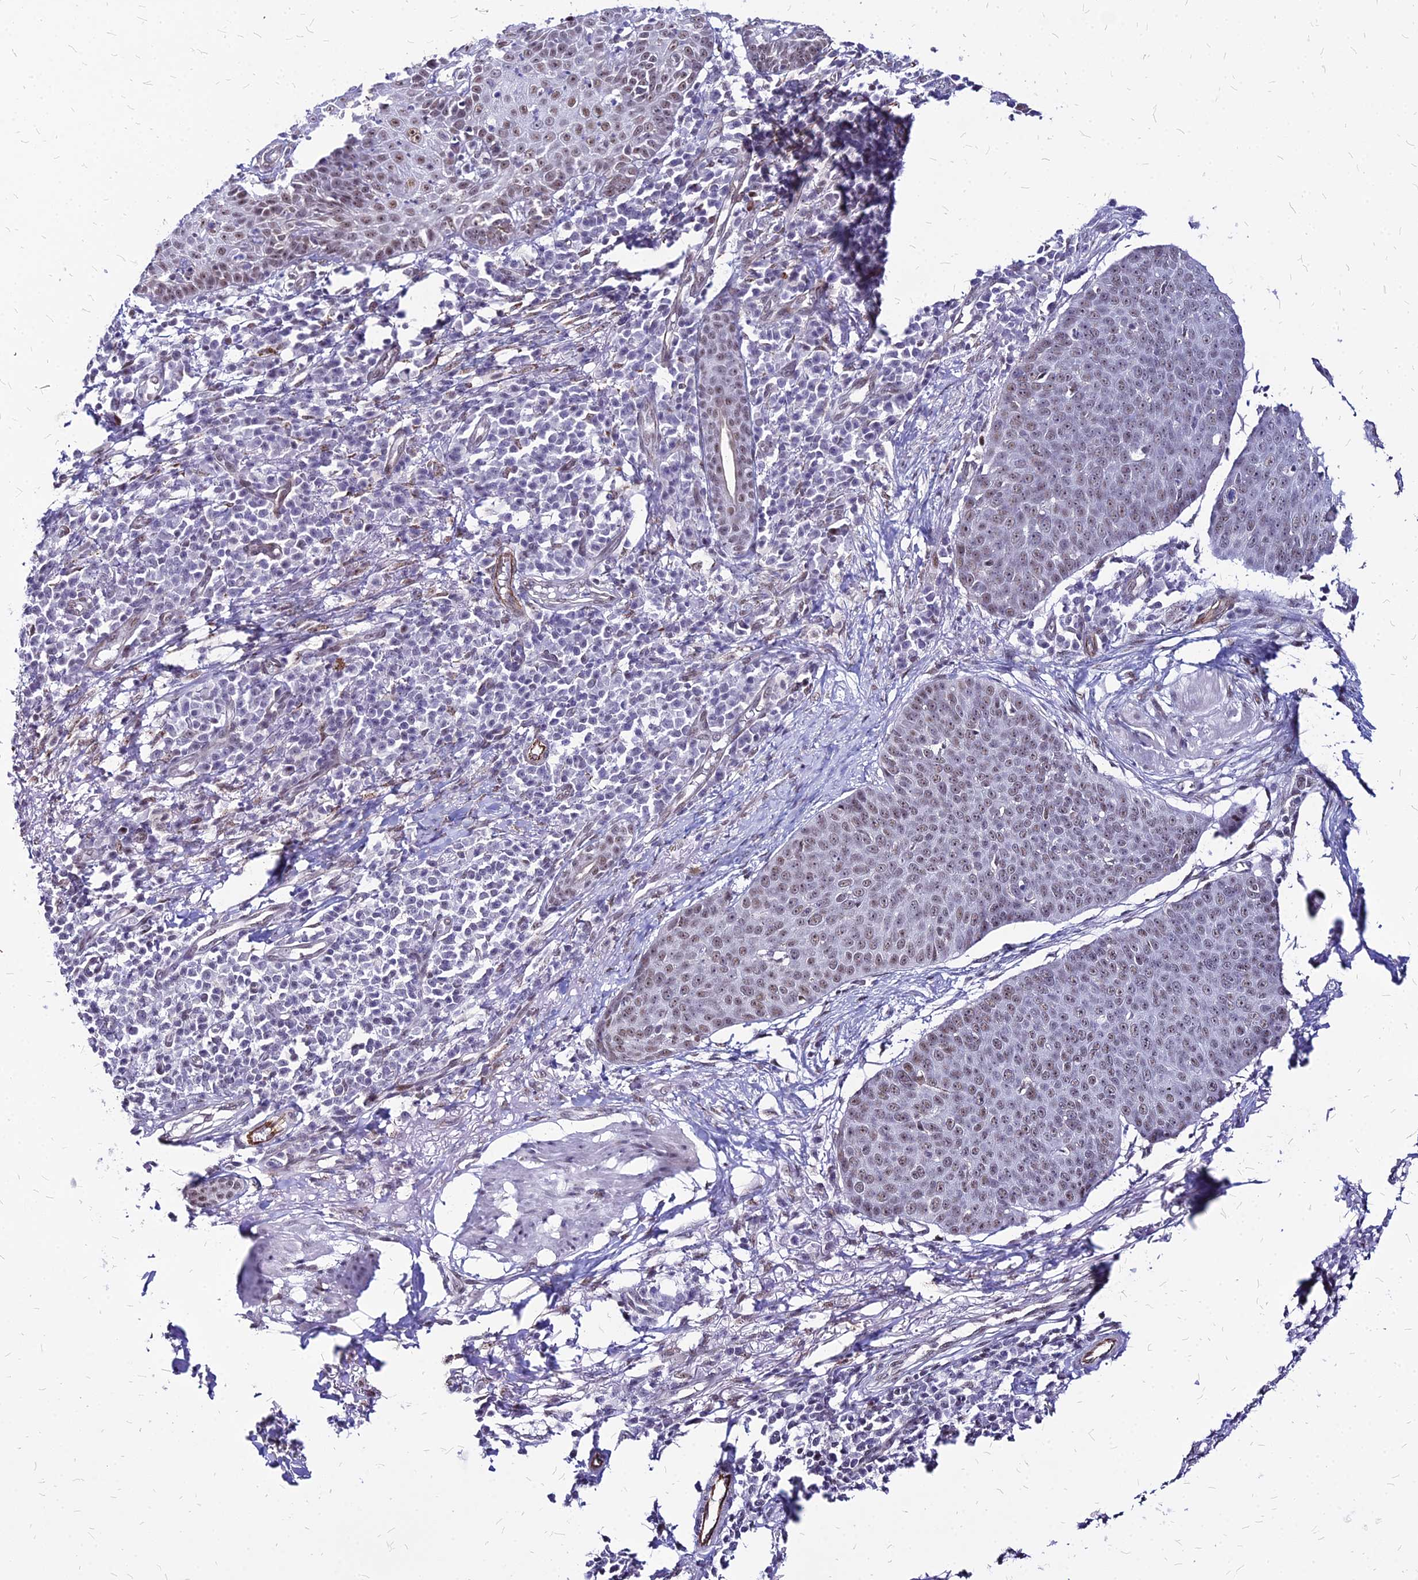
{"staining": {"intensity": "moderate", "quantity": "25%-75%", "location": "nuclear"}, "tissue": "skin cancer", "cell_type": "Tumor cells", "image_type": "cancer", "snomed": [{"axis": "morphology", "description": "Squamous cell carcinoma, NOS"}, {"axis": "topography", "description": "Skin"}], "caption": "This histopathology image demonstrates squamous cell carcinoma (skin) stained with immunohistochemistry (IHC) to label a protein in brown. The nuclear of tumor cells show moderate positivity for the protein. Nuclei are counter-stained blue.", "gene": "FDX2", "patient": {"sex": "male", "age": 71}}